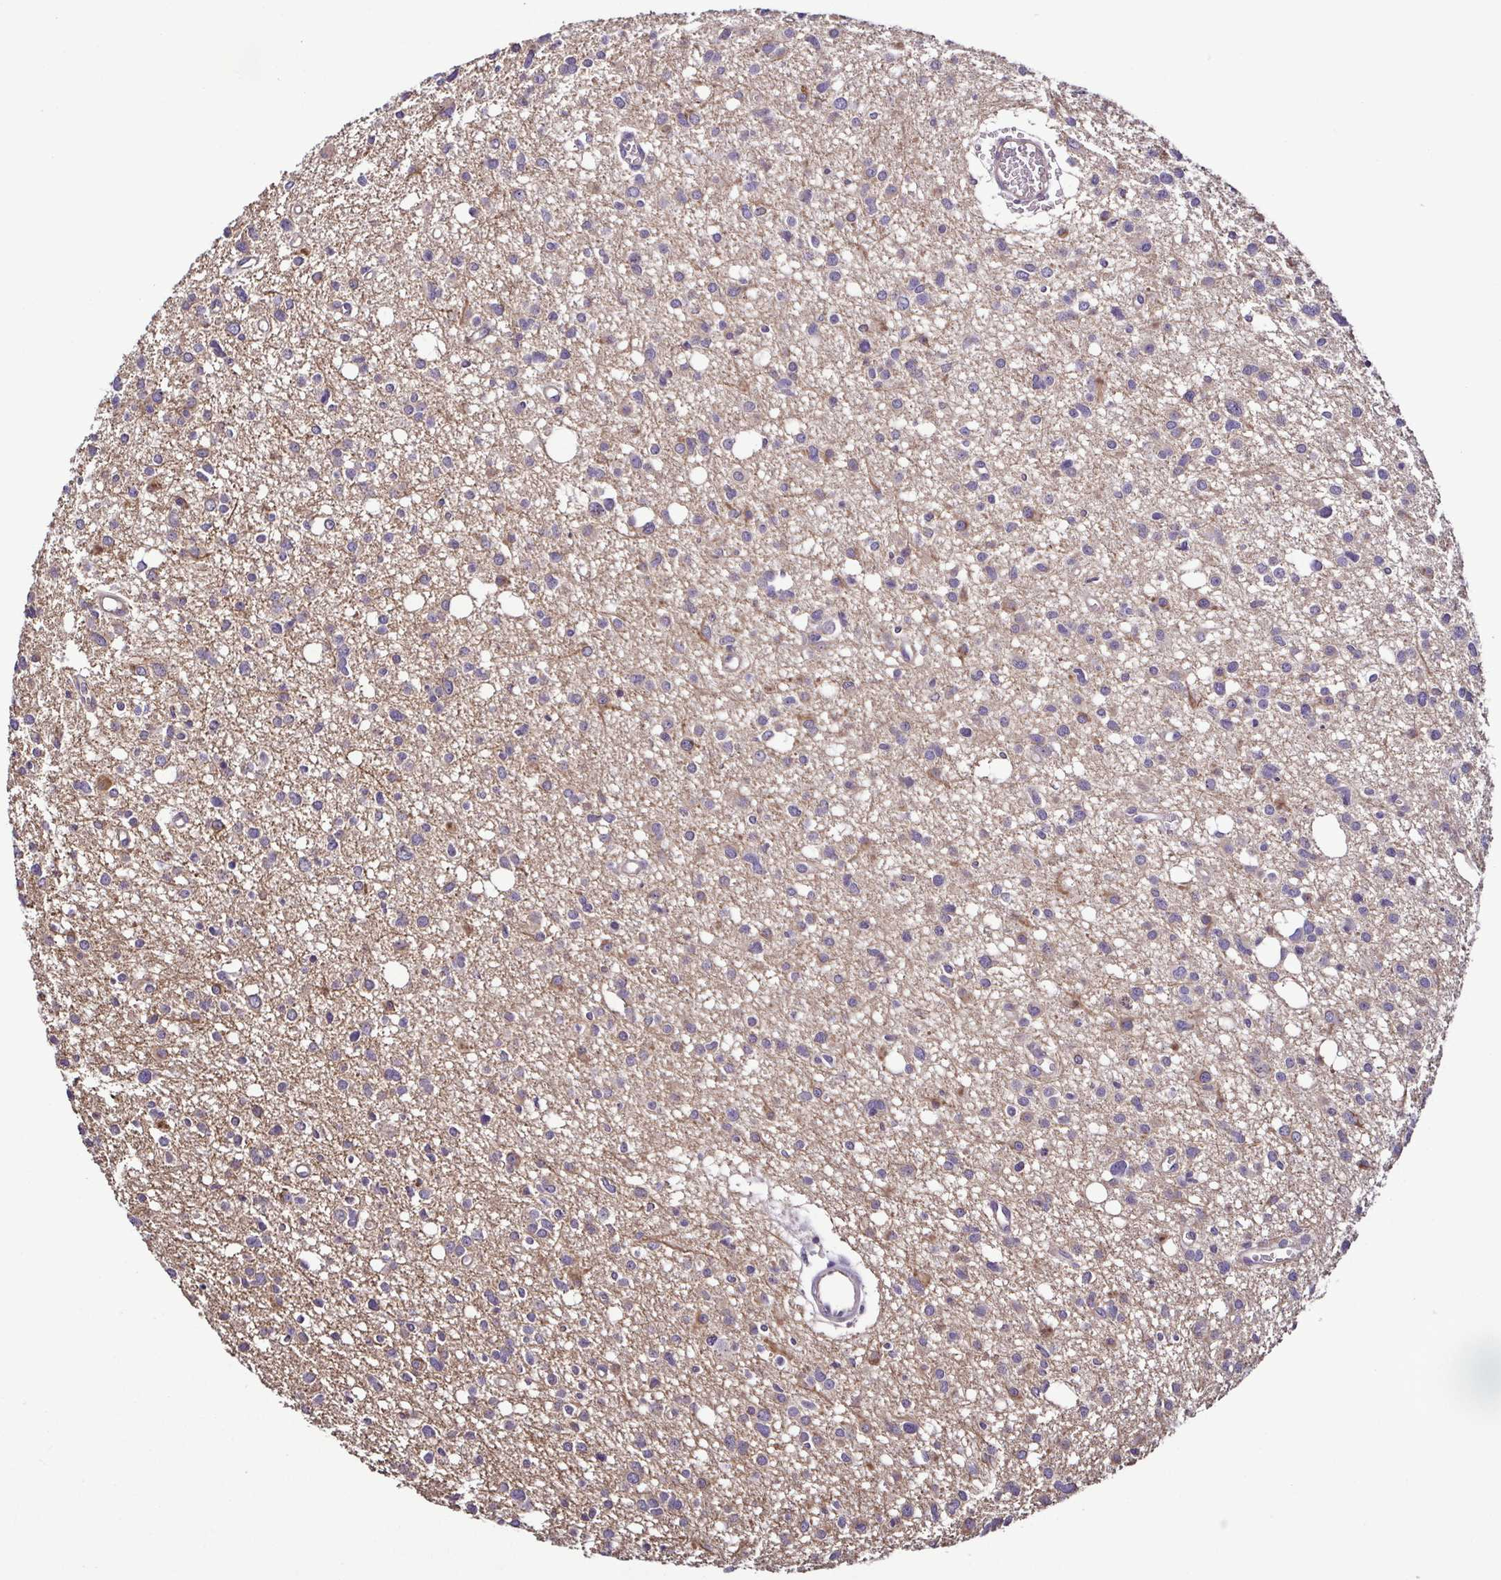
{"staining": {"intensity": "weak", "quantity": "<25%", "location": "cytoplasmic/membranous"}, "tissue": "glioma", "cell_type": "Tumor cells", "image_type": "cancer", "snomed": [{"axis": "morphology", "description": "Glioma, malignant, High grade"}, {"axis": "topography", "description": "Brain"}], "caption": "Tumor cells show no significant staining in glioma.", "gene": "LMOD2", "patient": {"sex": "male", "age": 23}}